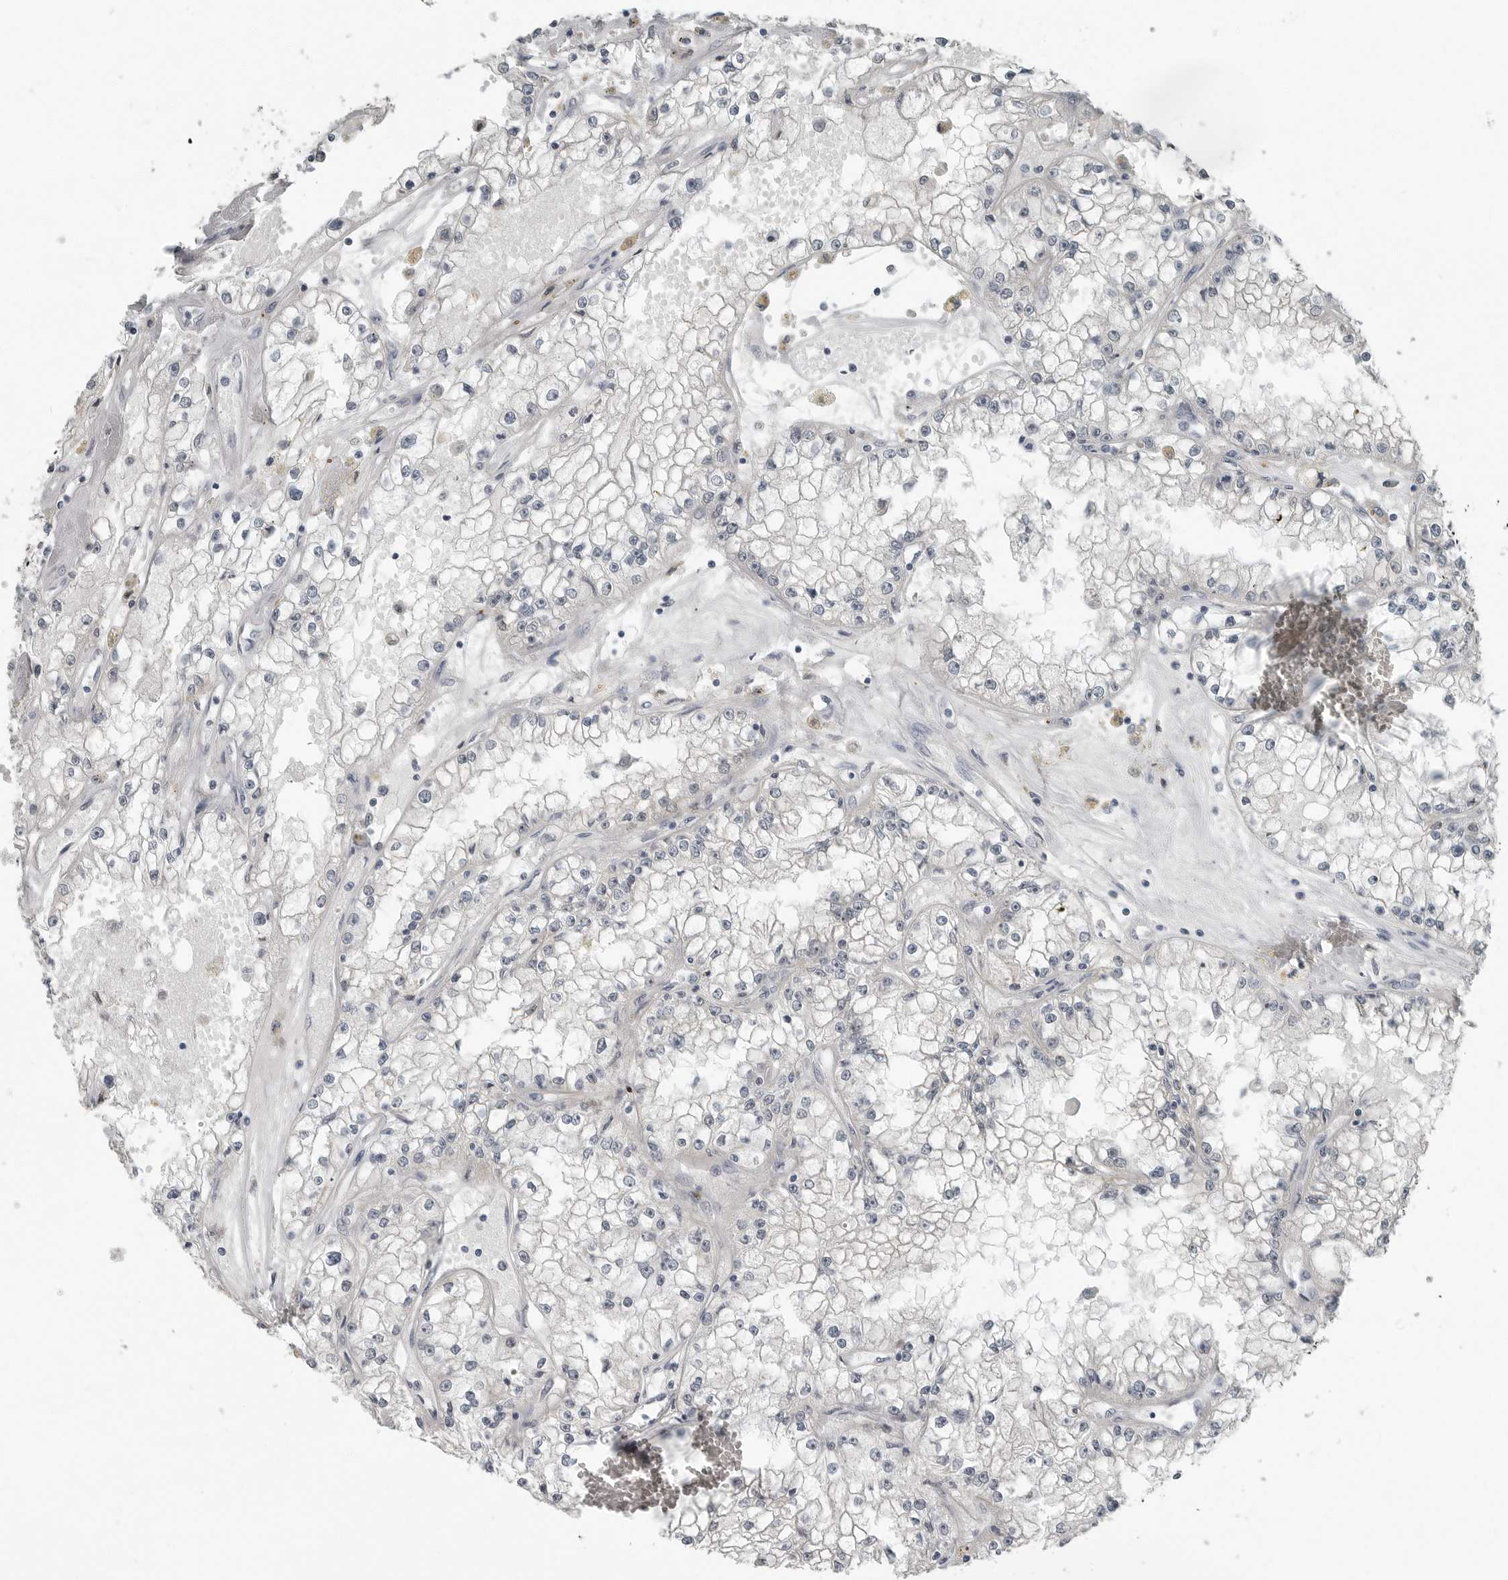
{"staining": {"intensity": "negative", "quantity": "none", "location": "none"}, "tissue": "renal cancer", "cell_type": "Tumor cells", "image_type": "cancer", "snomed": [{"axis": "morphology", "description": "Adenocarcinoma, NOS"}, {"axis": "topography", "description": "Kidney"}], "caption": "The immunohistochemistry (IHC) micrograph has no significant staining in tumor cells of renal adenocarcinoma tissue.", "gene": "KYAT1", "patient": {"sex": "male", "age": 56}}